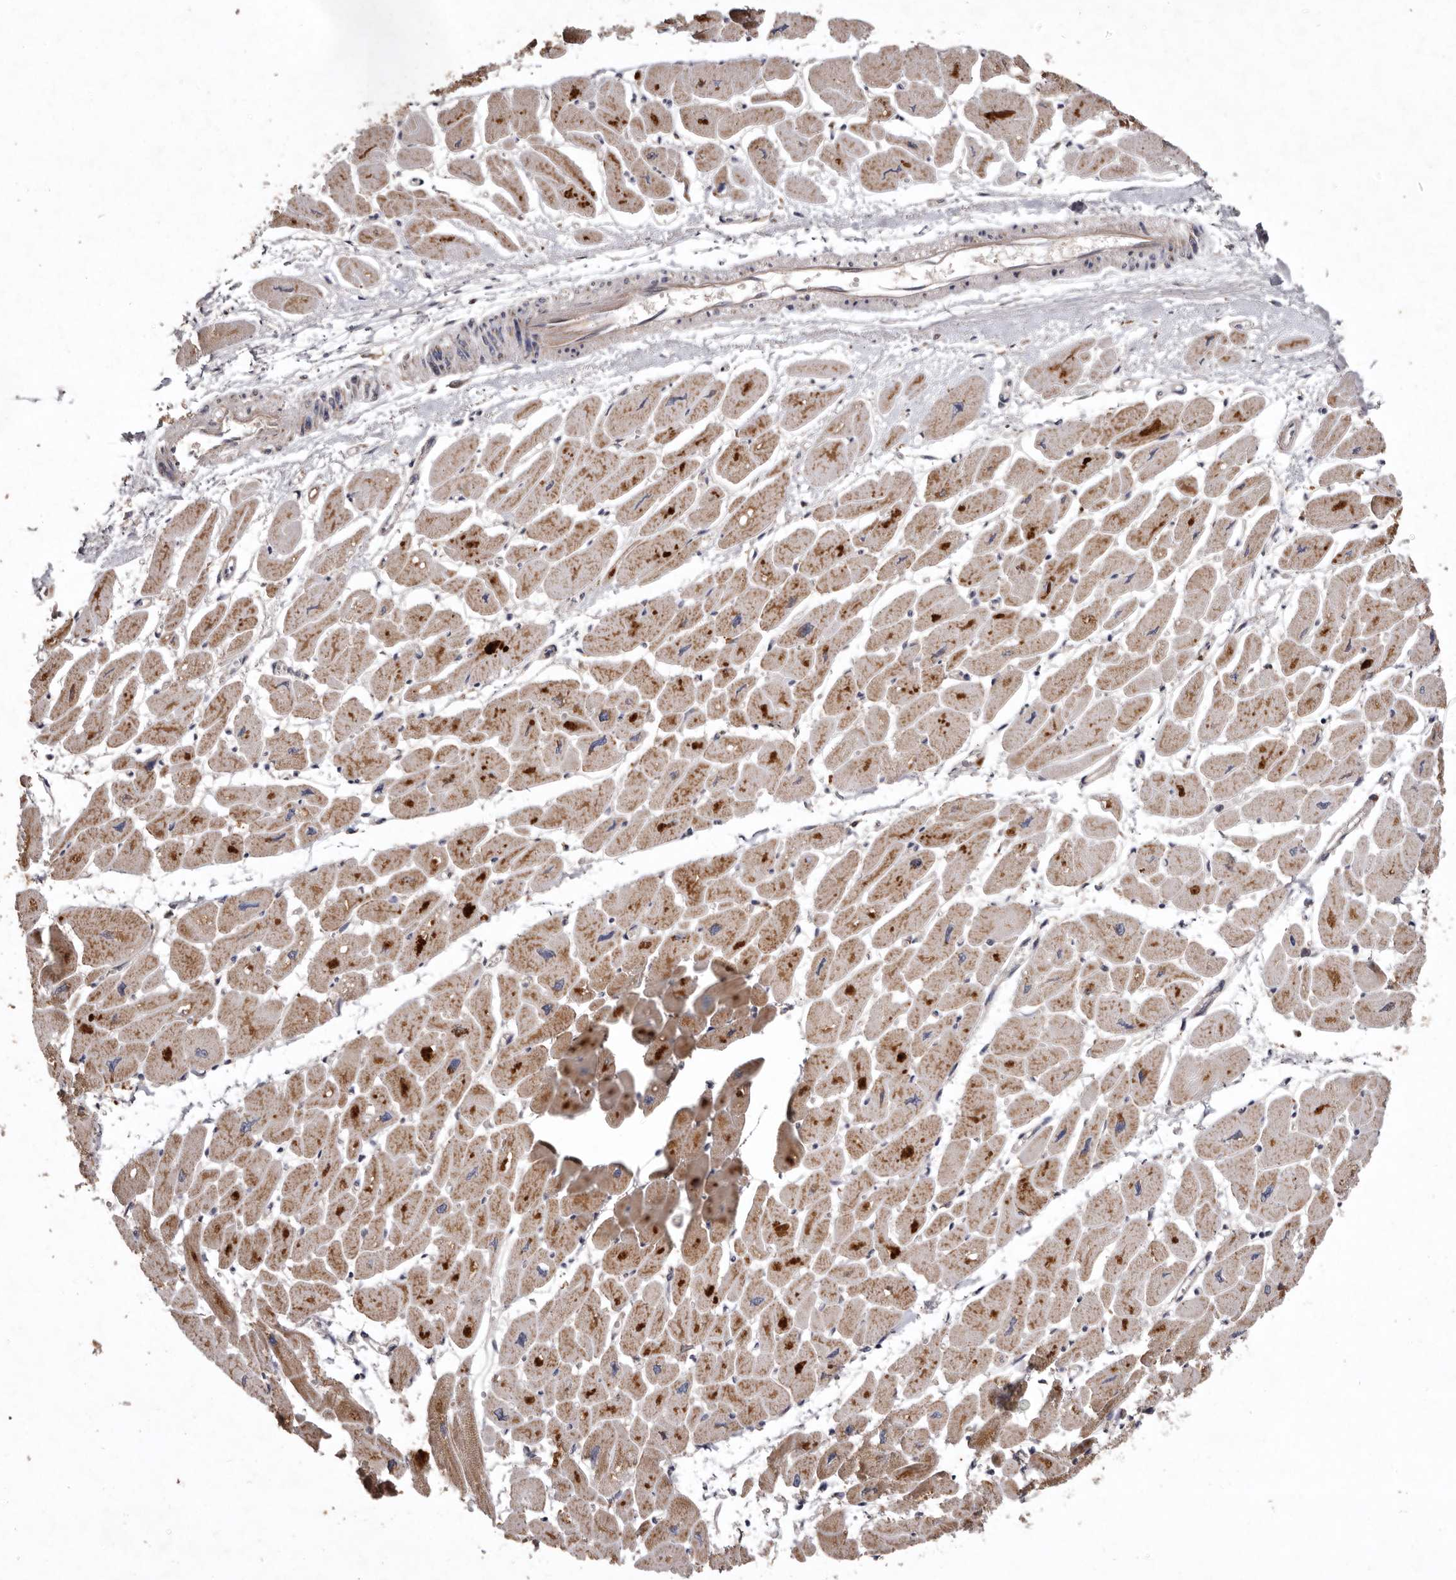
{"staining": {"intensity": "strong", "quantity": ">75%", "location": "cytoplasmic/membranous"}, "tissue": "heart muscle", "cell_type": "Cardiomyocytes", "image_type": "normal", "snomed": [{"axis": "morphology", "description": "Normal tissue, NOS"}, {"axis": "topography", "description": "Heart"}], "caption": "The immunohistochemical stain shows strong cytoplasmic/membranous positivity in cardiomyocytes of benign heart muscle. (DAB (3,3'-diaminobenzidine) IHC with brightfield microscopy, high magnification).", "gene": "FLAD1", "patient": {"sex": "female", "age": 54}}